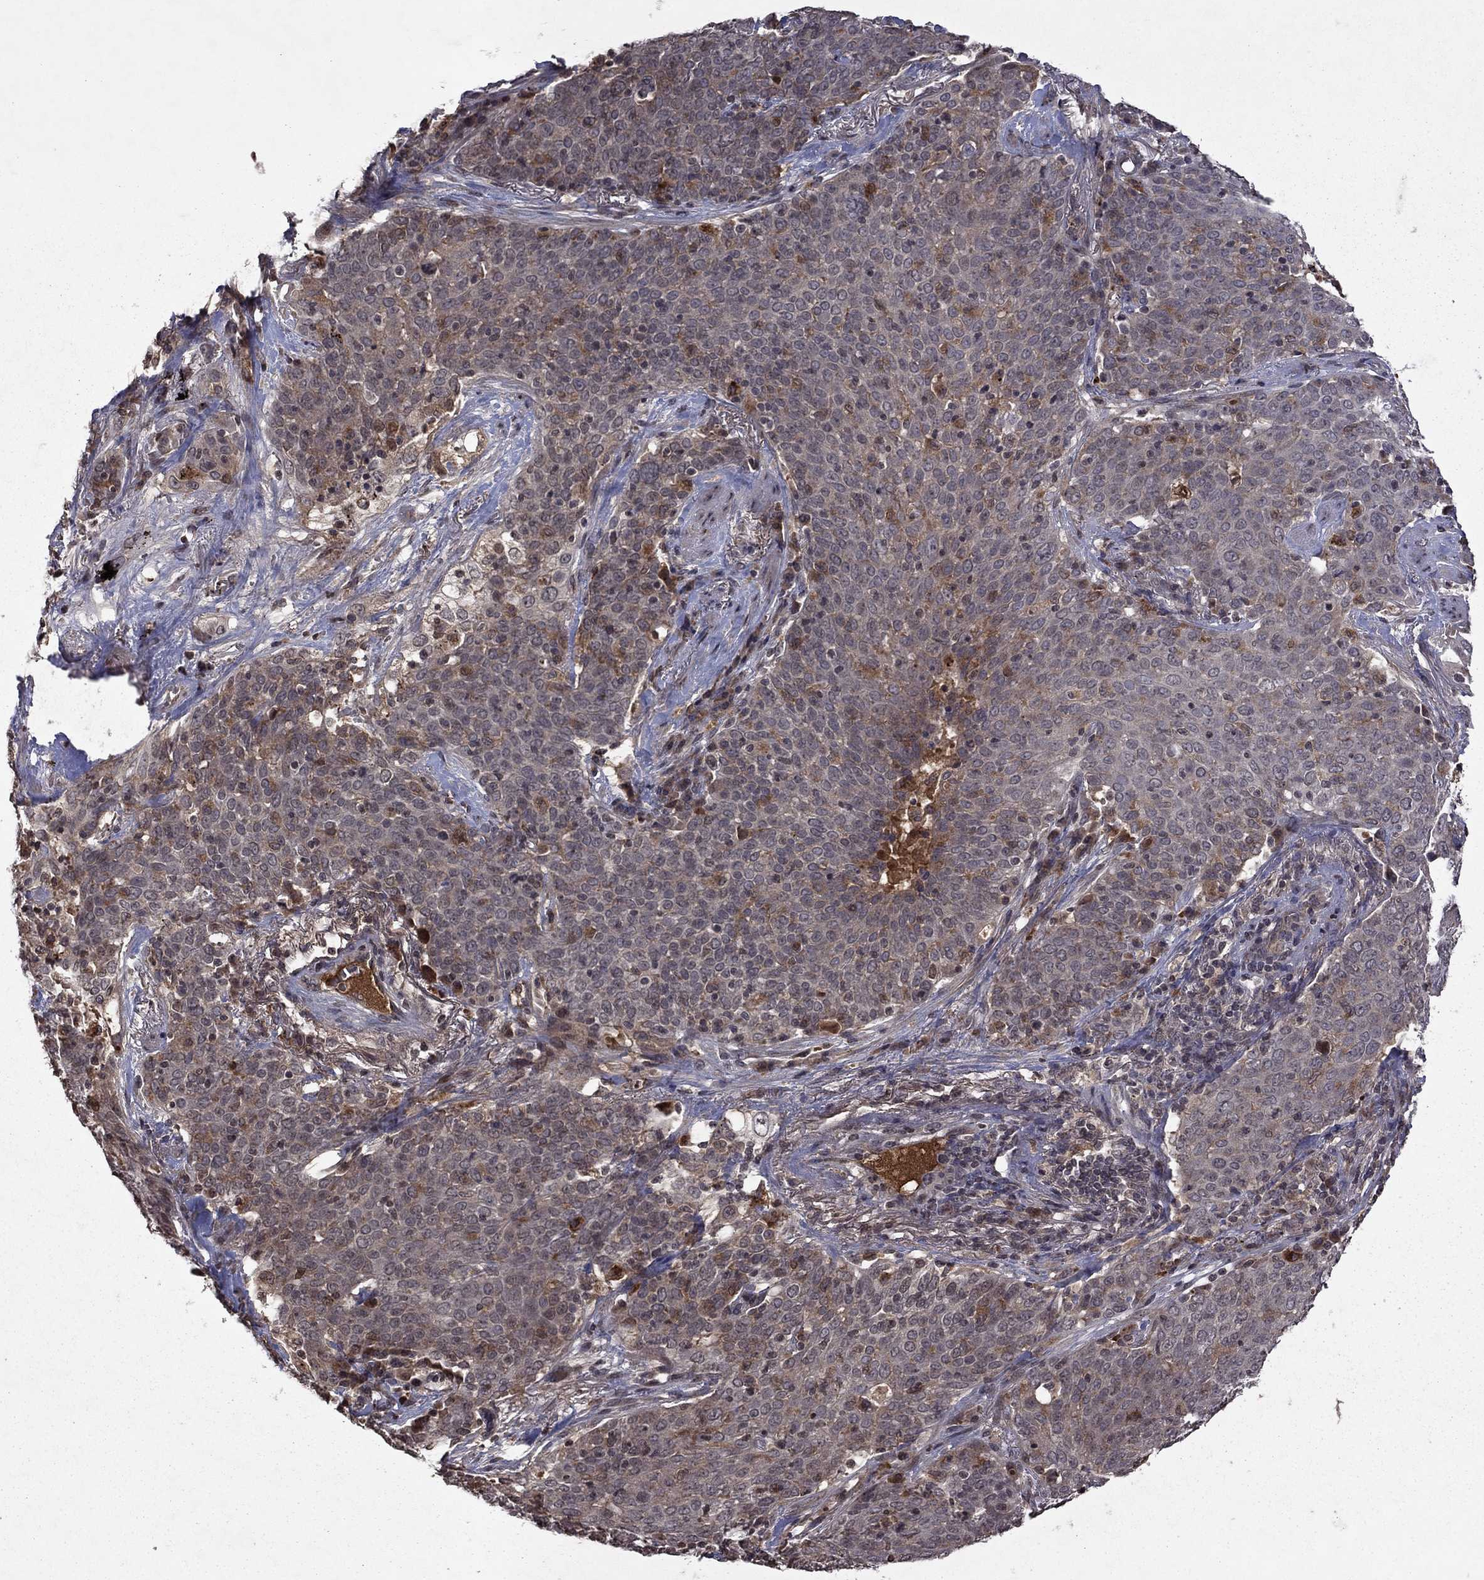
{"staining": {"intensity": "negative", "quantity": "none", "location": "none"}, "tissue": "lung cancer", "cell_type": "Tumor cells", "image_type": "cancer", "snomed": [{"axis": "morphology", "description": "Squamous cell carcinoma, NOS"}, {"axis": "topography", "description": "Lung"}], "caption": "This is a micrograph of immunohistochemistry staining of squamous cell carcinoma (lung), which shows no staining in tumor cells. The staining was performed using DAB (3,3'-diaminobenzidine) to visualize the protein expression in brown, while the nuclei were stained in blue with hematoxylin (Magnification: 20x).", "gene": "NLGN1", "patient": {"sex": "male", "age": 82}}